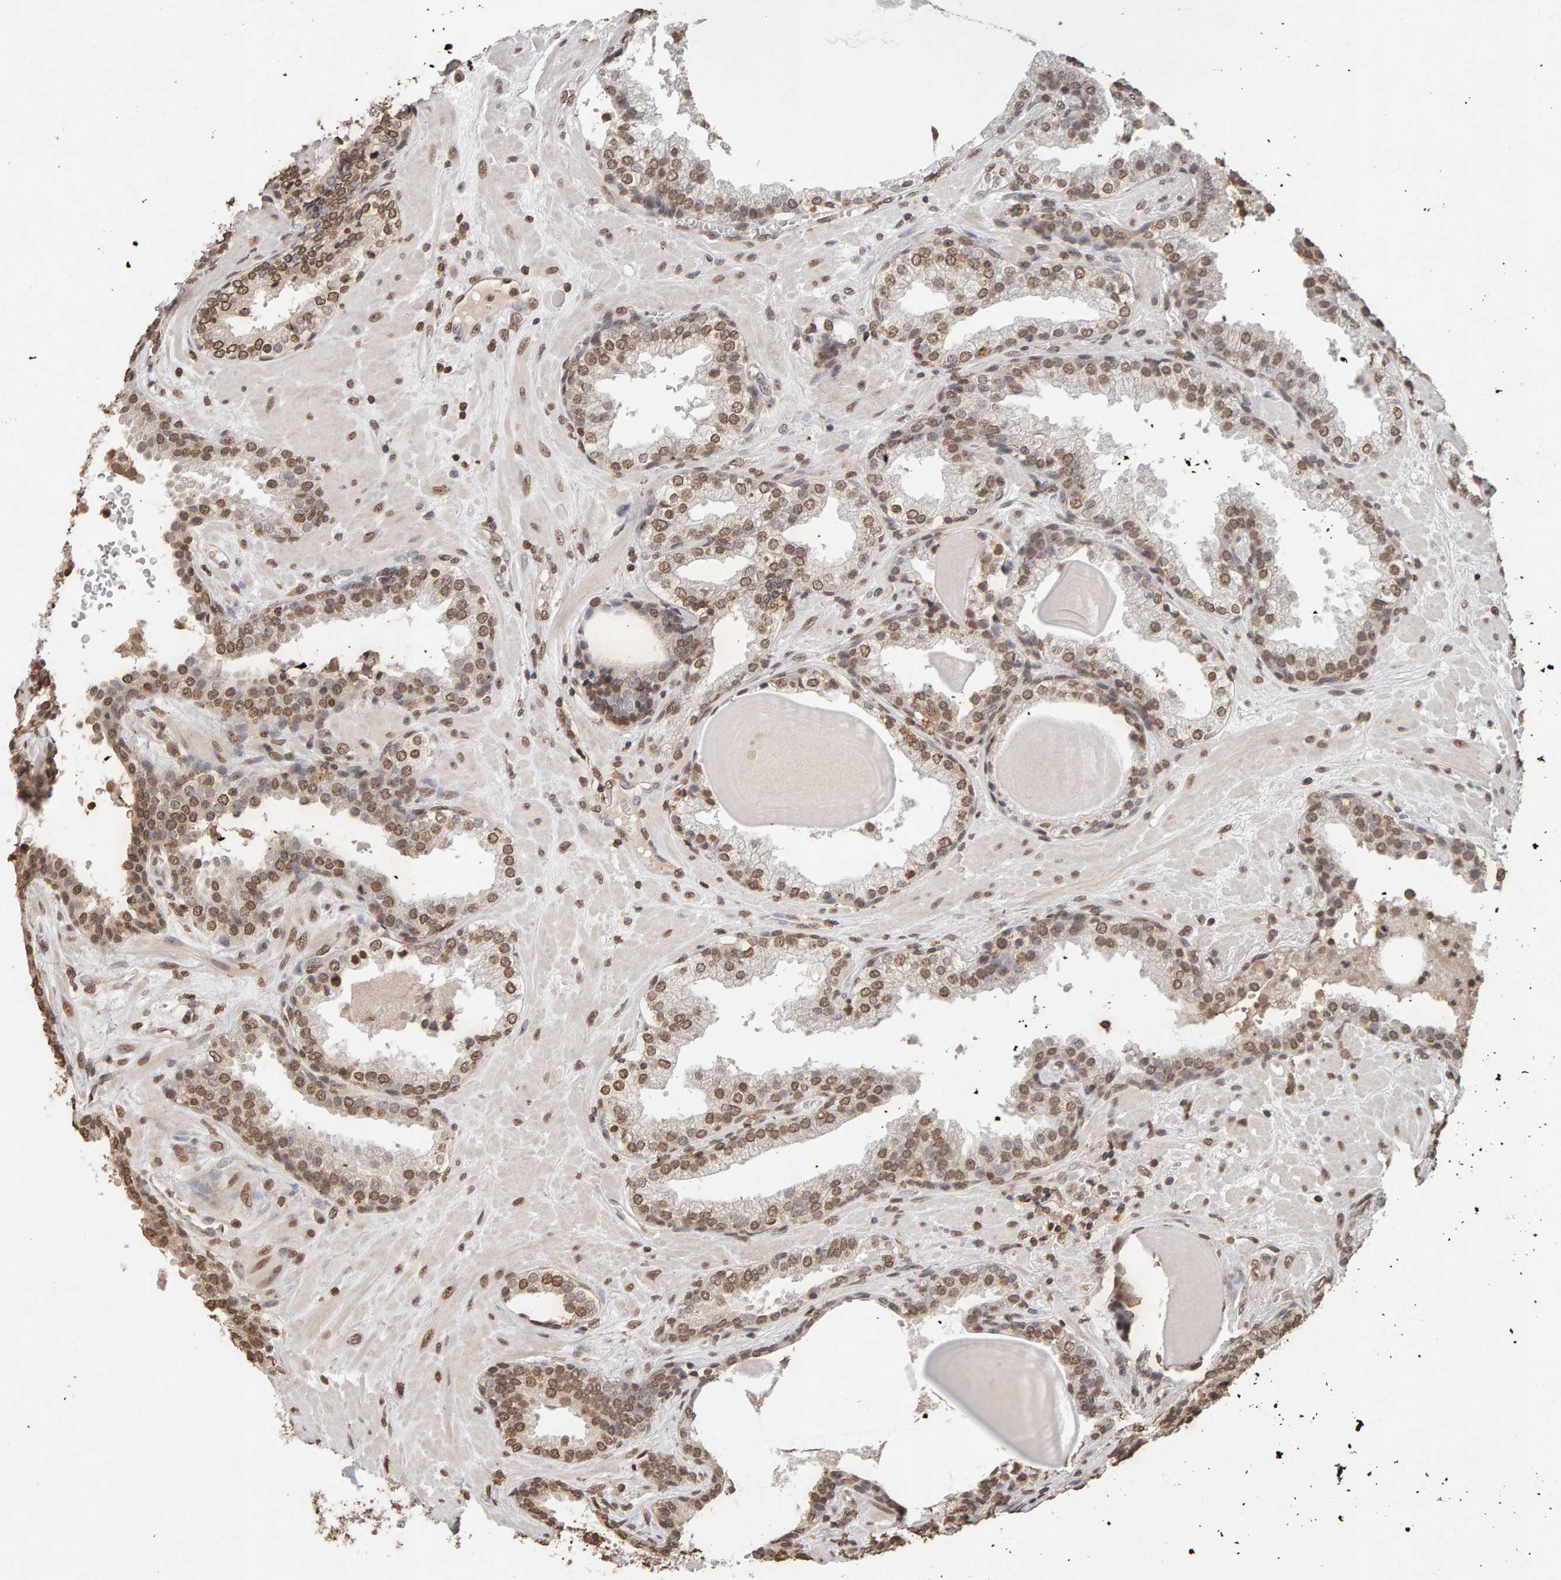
{"staining": {"intensity": "moderate", "quantity": ">75%", "location": "nuclear"}, "tissue": "prostate", "cell_type": "Glandular cells", "image_type": "normal", "snomed": [{"axis": "morphology", "description": "Normal tissue, NOS"}, {"axis": "topography", "description": "Prostate"}], "caption": "Immunohistochemistry staining of benign prostate, which exhibits medium levels of moderate nuclear positivity in approximately >75% of glandular cells indicating moderate nuclear protein staining. The staining was performed using DAB (brown) for protein detection and nuclei were counterstained in hematoxylin (blue).", "gene": "DNAJB5", "patient": {"sex": "male", "age": 51}}